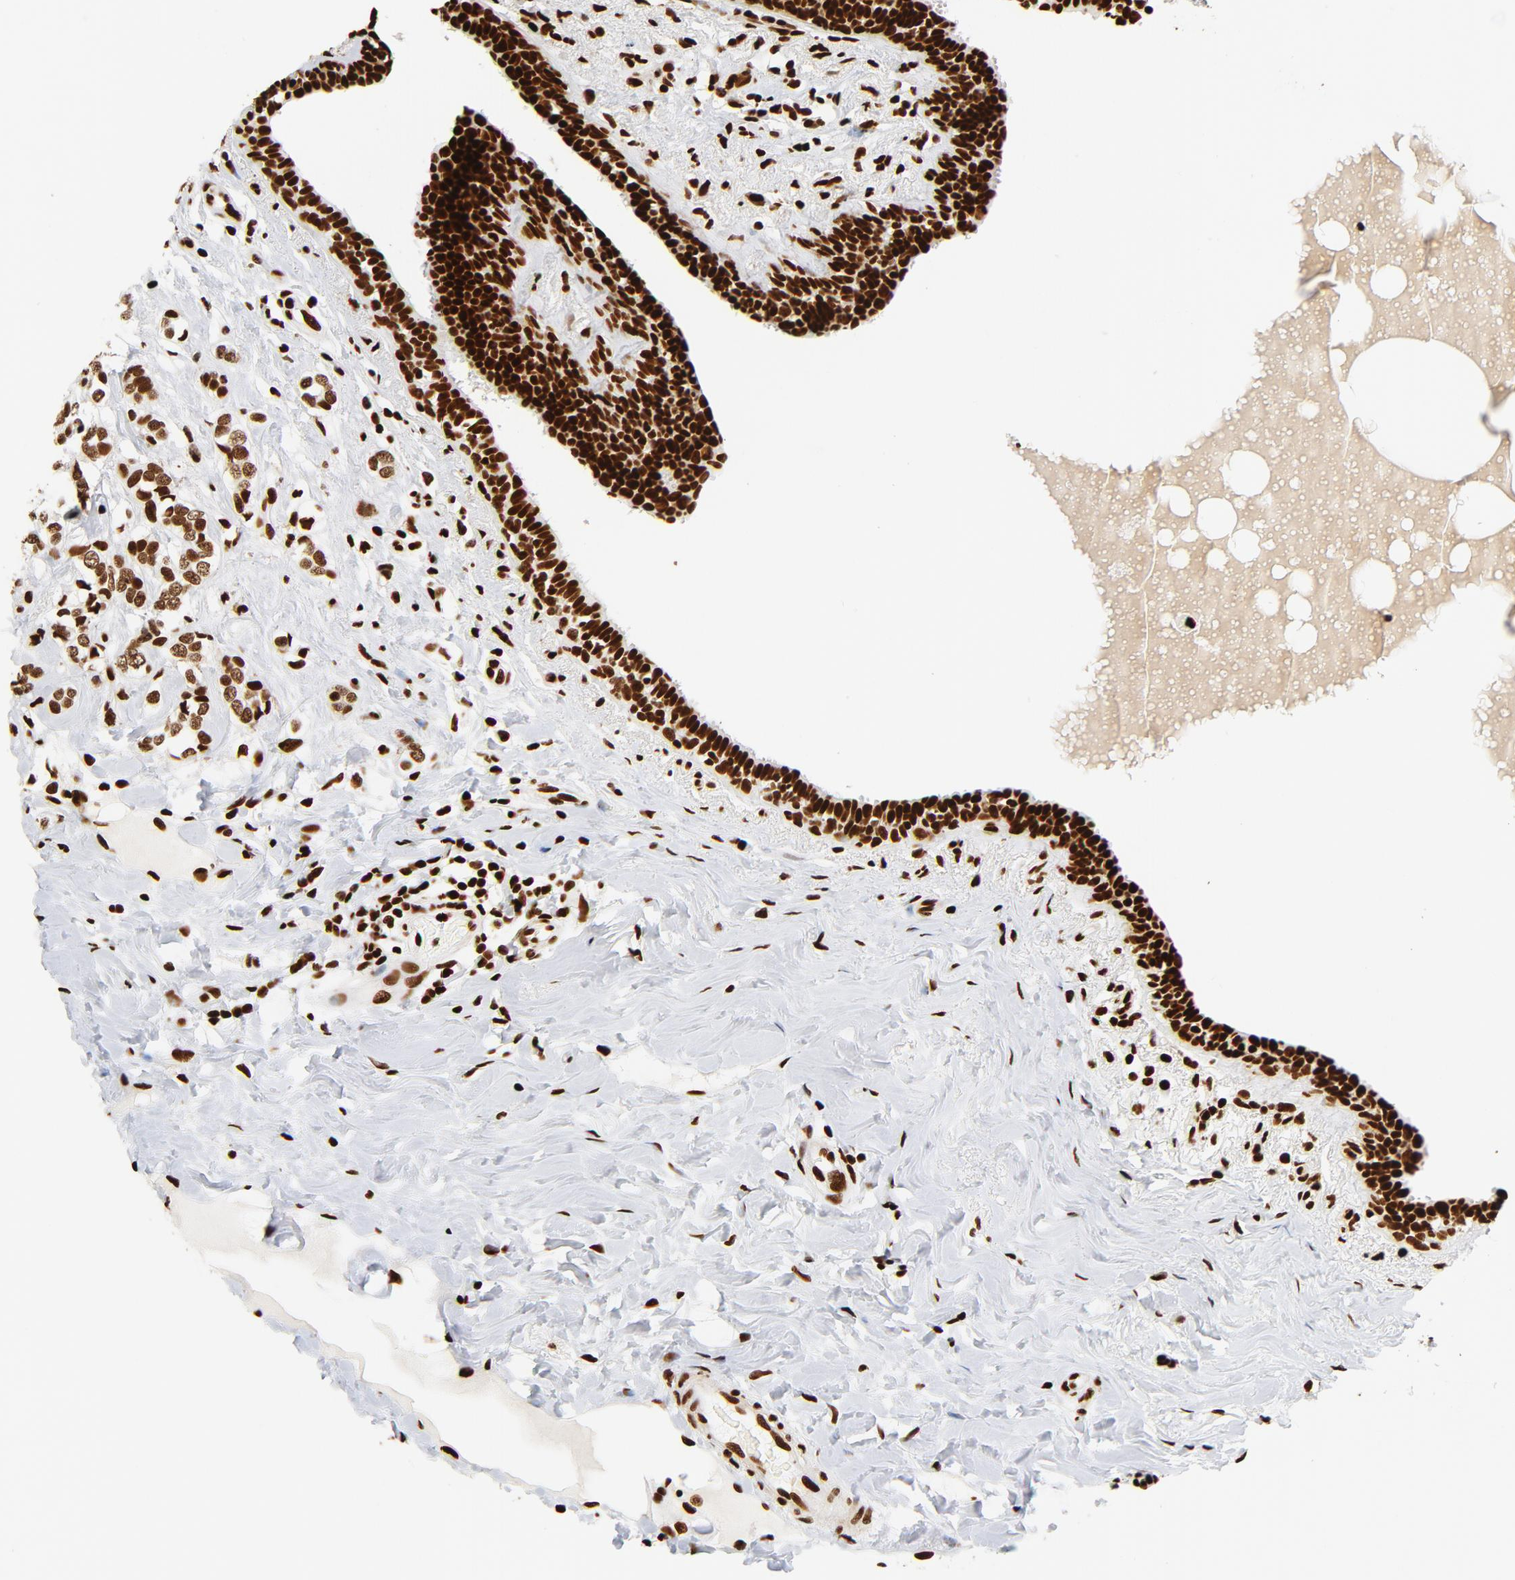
{"staining": {"intensity": "strong", "quantity": ">75%", "location": "nuclear"}, "tissue": "breast cancer", "cell_type": "Tumor cells", "image_type": "cancer", "snomed": [{"axis": "morphology", "description": "Normal tissue, NOS"}, {"axis": "morphology", "description": "Lobular carcinoma"}, {"axis": "topography", "description": "Breast"}], "caption": "Immunohistochemical staining of human breast lobular carcinoma reveals high levels of strong nuclear protein staining in about >75% of tumor cells.", "gene": "XRCC6", "patient": {"sex": "female", "age": 47}}